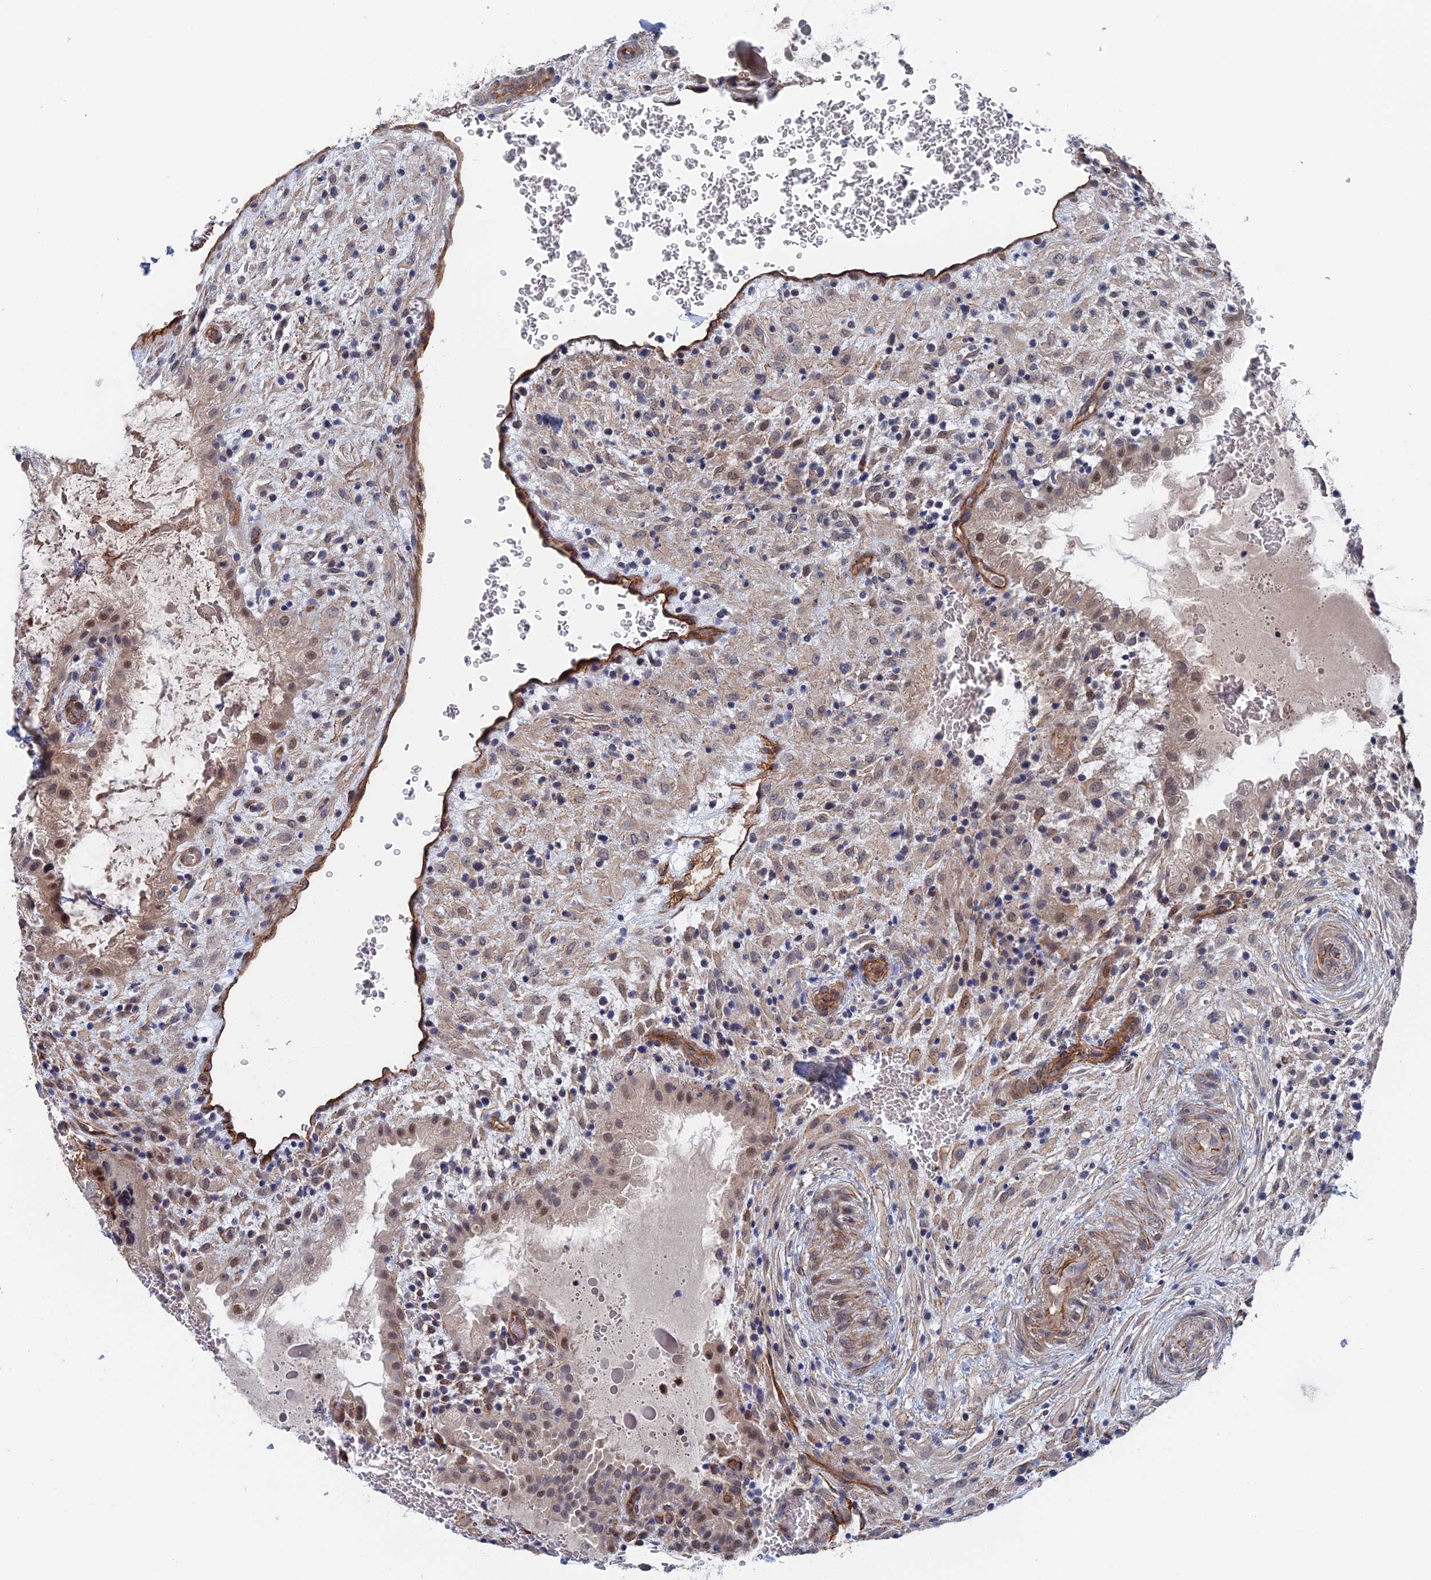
{"staining": {"intensity": "moderate", "quantity": "<25%", "location": "cytoplasmic/membranous,nuclear"}, "tissue": "placenta", "cell_type": "Decidual cells", "image_type": "normal", "snomed": [{"axis": "morphology", "description": "Normal tissue, NOS"}, {"axis": "topography", "description": "Placenta"}], "caption": "This histopathology image exhibits IHC staining of normal human placenta, with low moderate cytoplasmic/membranous,nuclear staining in approximately <25% of decidual cells.", "gene": "MTHFSD", "patient": {"sex": "female", "age": 35}}